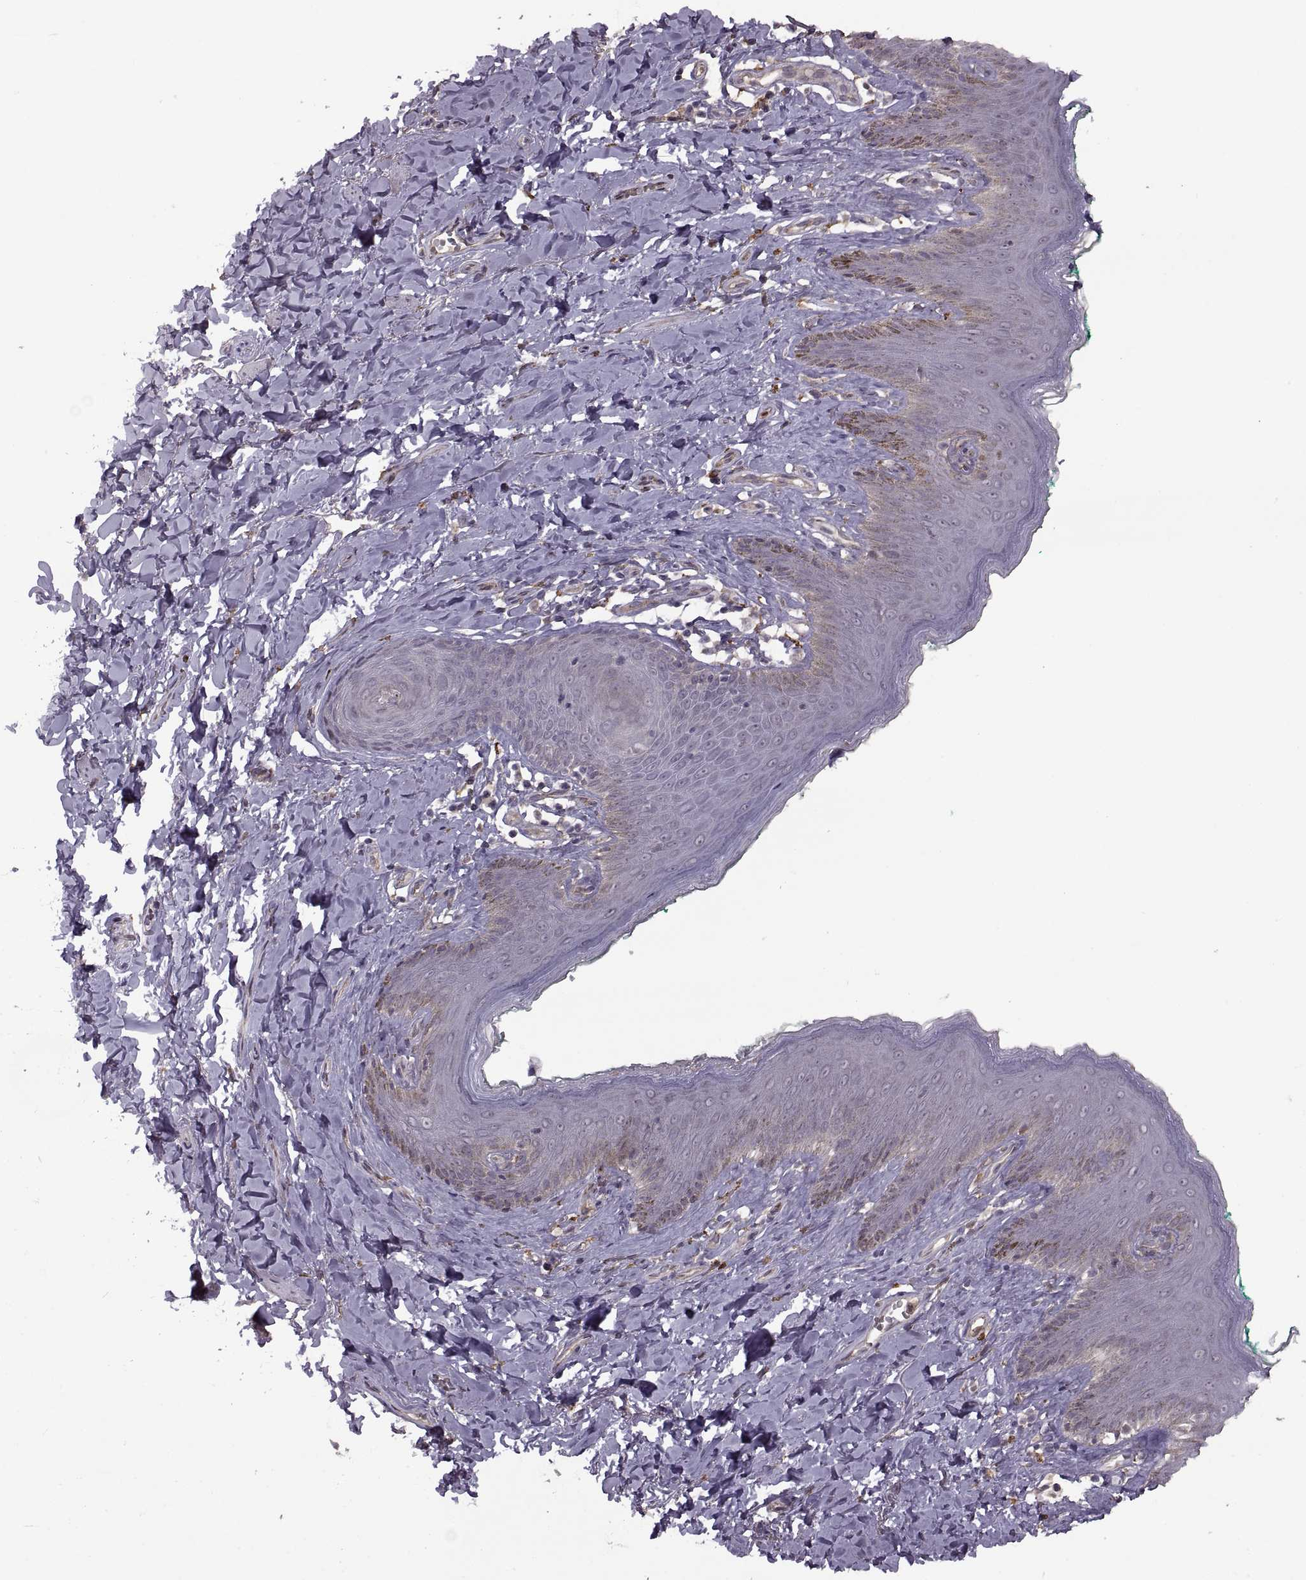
{"staining": {"intensity": "negative", "quantity": "none", "location": "none"}, "tissue": "skin", "cell_type": "Epidermal cells", "image_type": "normal", "snomed": [{"axis": "morphology", "description": "Normal tissue, NOS"}, {"axis": "topography", "description": "Vulva"}], "caption": "IHC image of normal skin stained for a protein (brown), which exhibits no positivity in epidermal cells.", "gene": "PIERCE1", "patient": {"sex": "female", "age": 66}}